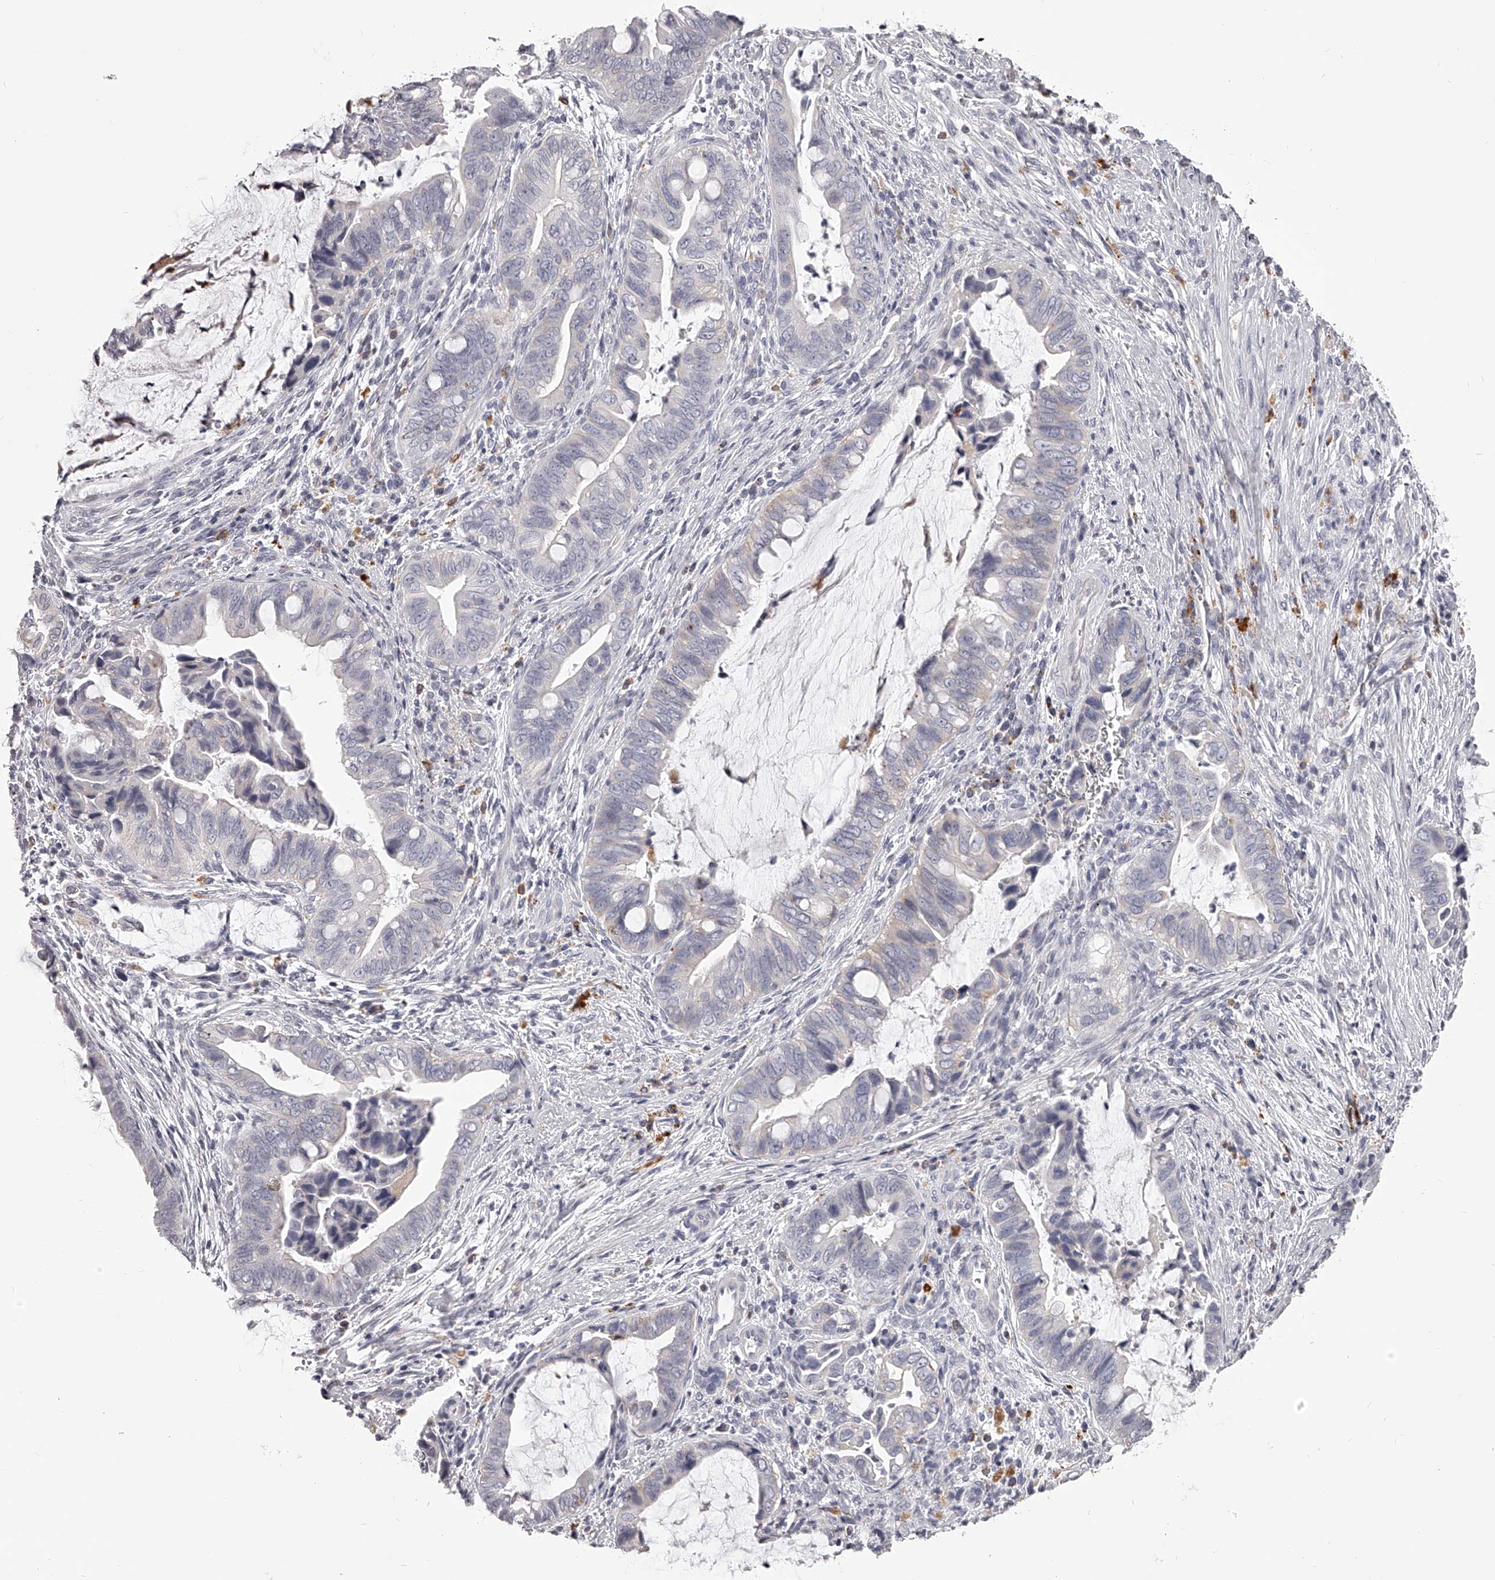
{"staining": {"intensity": "negative", "quantity": "none", "location": "none"}, "tissue": "pancreatic cancer", "cell_type": "Tumor cells", "image_type": "cancer", "snomed": [{"axis": "morphology", "description": "Adenocarcinoma, NOS"}, {"axis": "topography", "description": "Pancreas"}], "caption": "This is an IHC micrograph of human pancreatic adenocarcinoma. There is no positivity in tumor cells.", "gene": "DMRT1", "patient": {"sex": "male", "age": 75}}